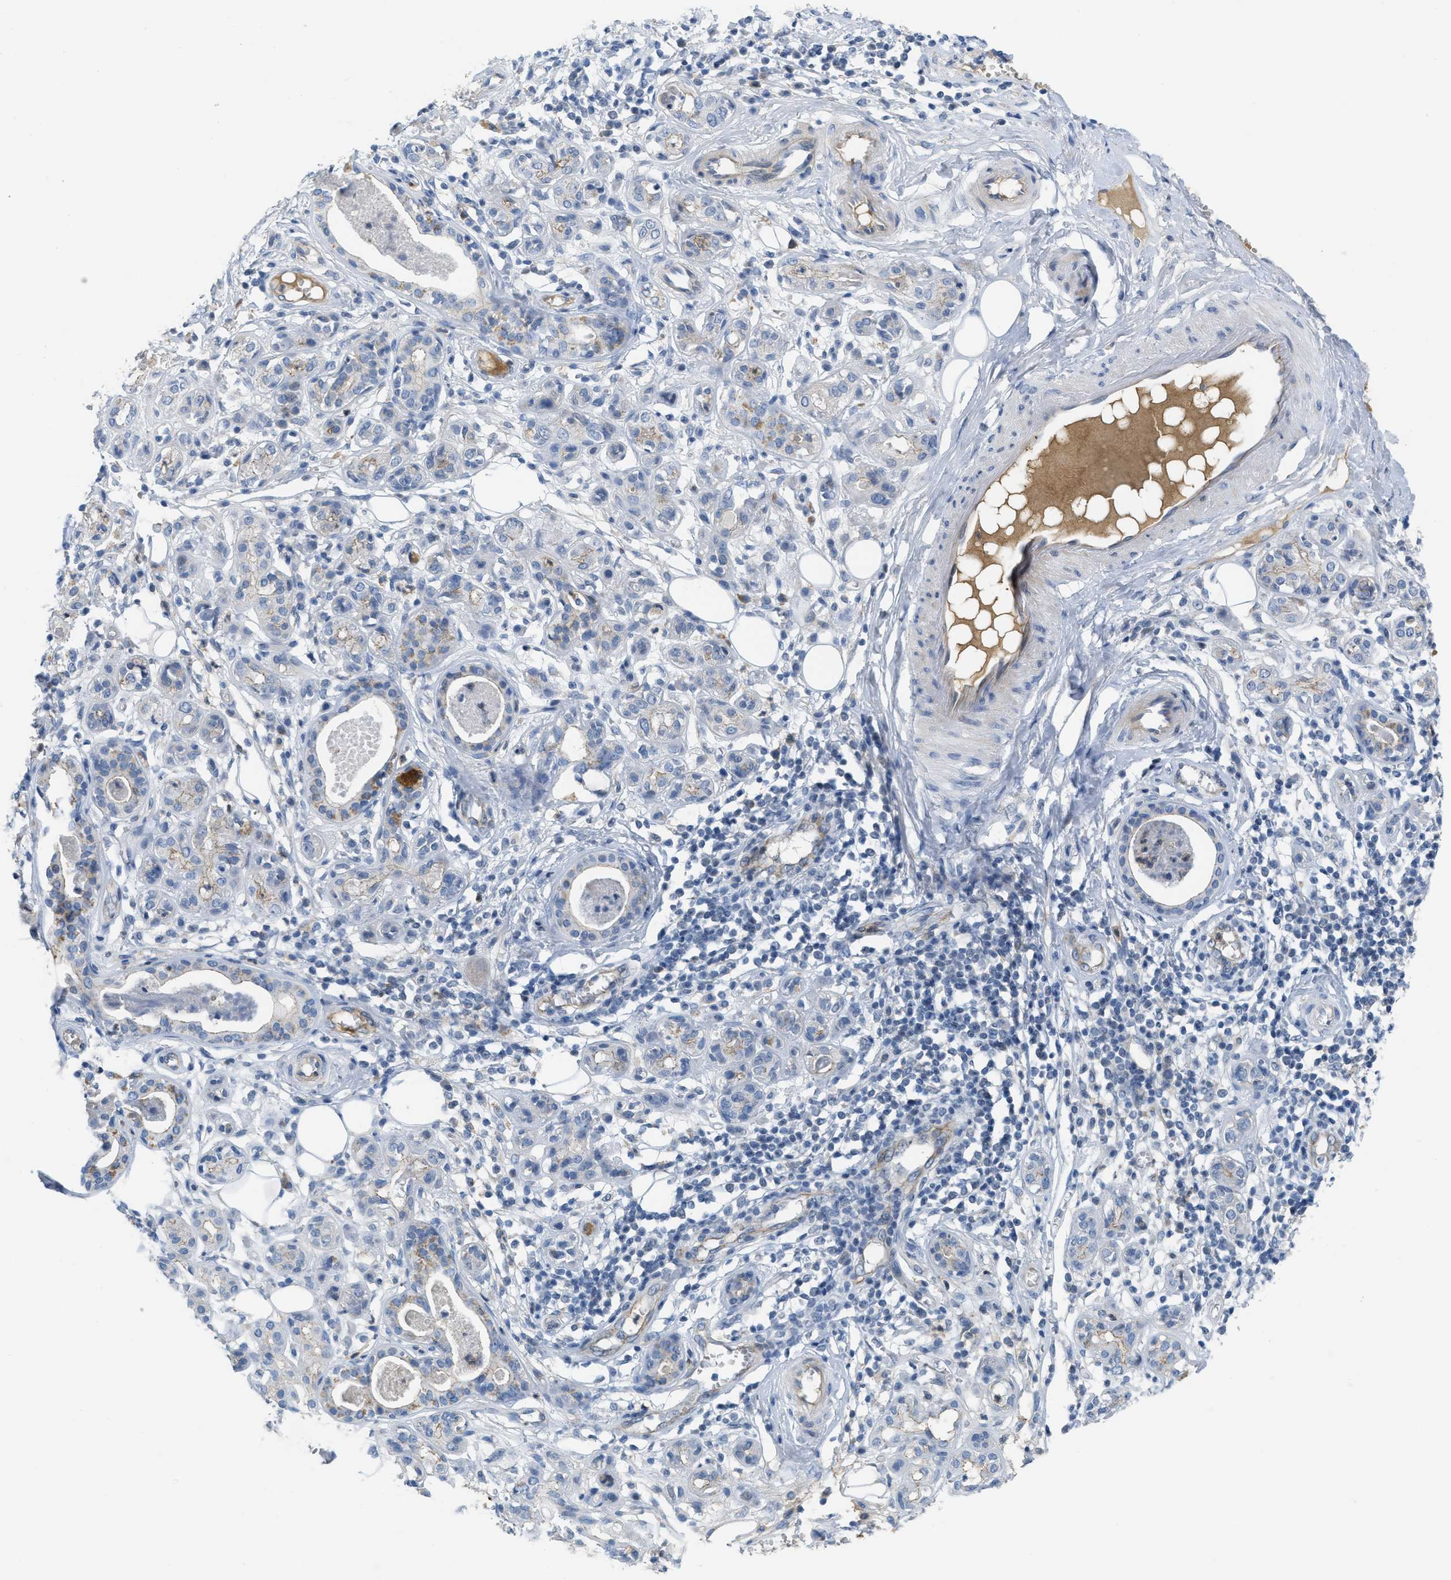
{"staining": {"intensity": "strong", "quantity": "<25%", "location": "cytoplasmic/membranous"}, "tissue": "adipose tissue", "cell_type": "Adipocytes", "image_type": "normal", "snomed": [{"axis": "morphology", "description": "Normal tissue, NOS"}, {"axis": "morphology", "description": "Inflammation, NOS"}, {"axis": "topography", "description": "Salivary gland"}, {"axis": "topography", "description": "Peripheral nerve tissue"}], "caption": "Immunohistochemical staining of normal human adipose tissue shows <25% levels of strong cytoplasmic/membranous protein expression in approximately <25% of adipocytes.", "gene": "CRB3", "patient": {"sex": "female", "age": 75}}